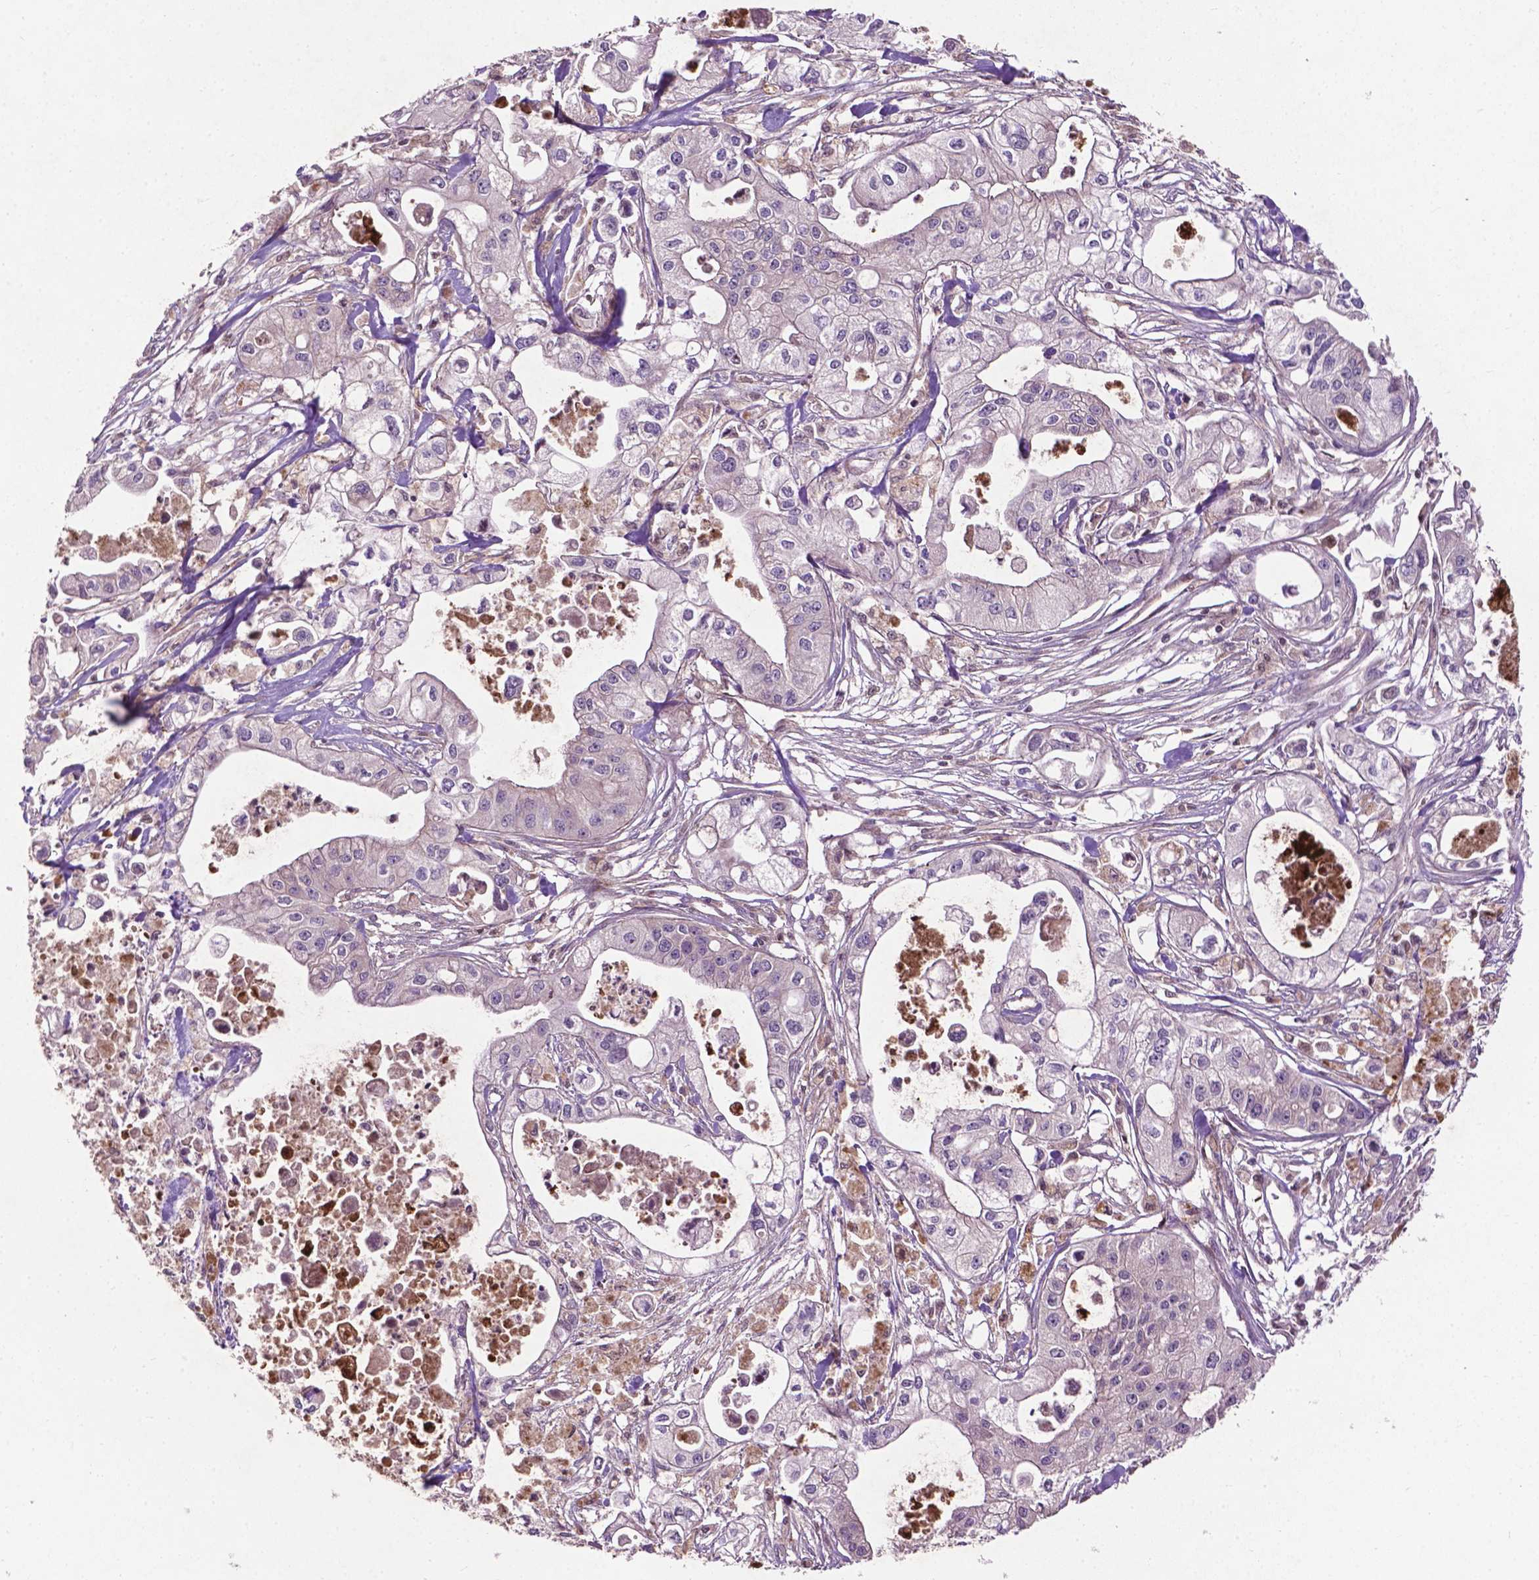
{"staining": {"intensity": "negative", "quantity": "none", "location": "none"}, "tissue": "pancreatic cancer", "cell_type": "Tumor cells", "image_type": "cancer", "snomed": [{"axis": "morphology", "description": "Adenocarcinoma, NOS"}, {"axis": "topography", "description": "Pancreas"}], "caption": "Tumor cells are negative for protein expression in human pancreatic cancer (adenocarcinoma).", "gene": "B3GALNT2", "patient": {"sex": "male", "age": 70}}